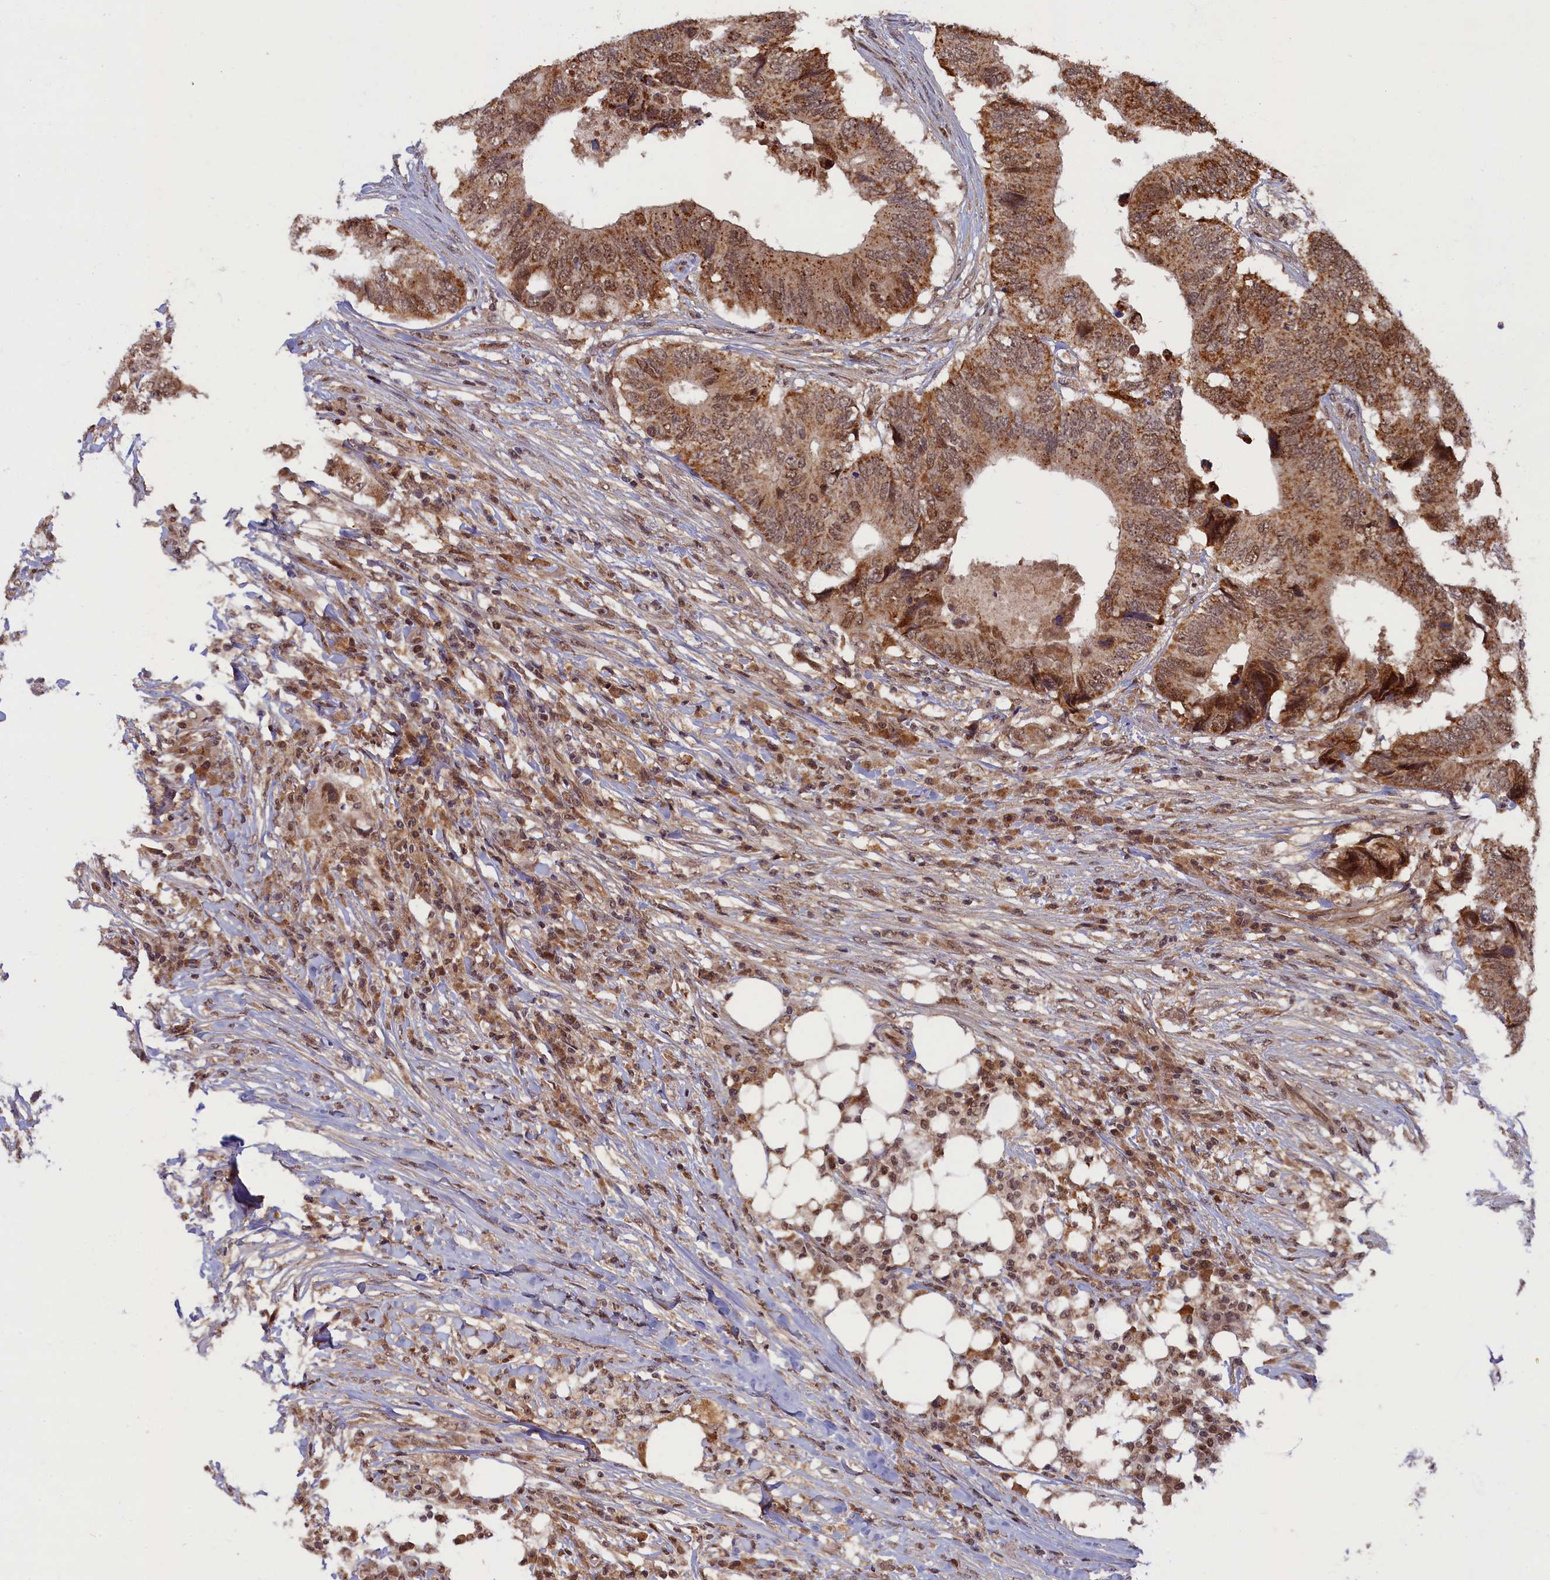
{"staining": {"intensity": "moderate", "quantity": ">75%", "location": "cytoplasmic/membranous,nuclear"}, "tissue": "colorectal cancer", "cell_type": "Tumor cells", "image_type": "cancer", "snomed": [{"axis": "morphology", "description": "Adenocarcinoma, NOS"}, {"axis": "topography", "description": "Colon"}], "caption": "Protein expression analysis of human colorectal cancer reveals moderate cytoplasmic/membranous and nuclear expression in approximately >75% of tumor cells.", "gene": "BRCA1", "patient": {"sex": "male", "age": 71}}